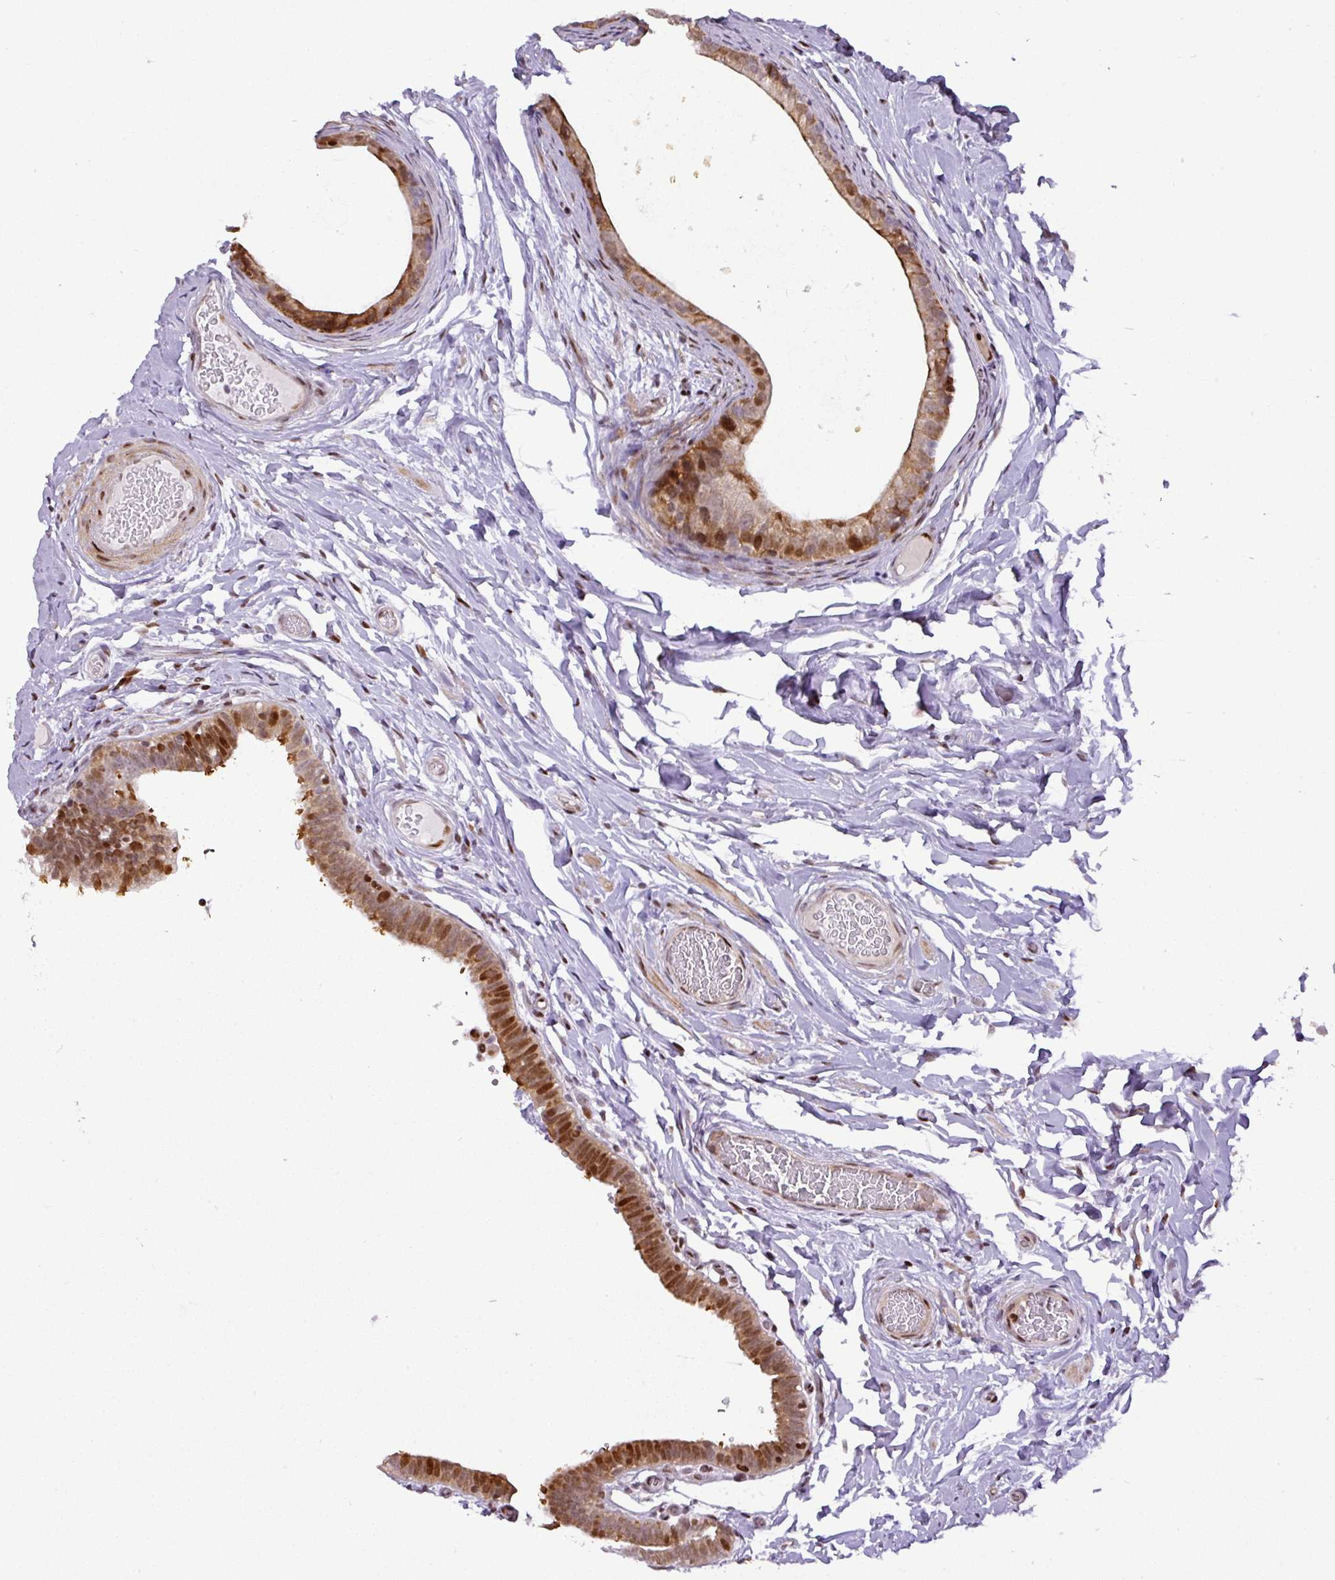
{"staining": {"intensity": "moderate", "quantity": "25%-75%", "location": "cytoplasmic/membranous,nuclear"}, "tissue": "epididymis", "cell_type": "Glandular cells", "image_type": "normal", "snomed": [{"axis": "morphology", "description": "Normal tissue, NOS"}, {"axis": "morphology", "description": "Carcinoma, Embryonal, NOS"}, {"axis": "topography", "description": "Testis"}, {"axis": "topography", "description": "Epididymis"}], "caption": "Immunohistochemical staining of unremarkable epididymis demonstrates moderate cytoplasmic/membranous,nuclear protein expression in about 25%-75% of glandular cells. (IHC, brightfield microscopy, high magnification).", "gene": "MYSM1", "patient": {"sex": "male", "age": 36}}